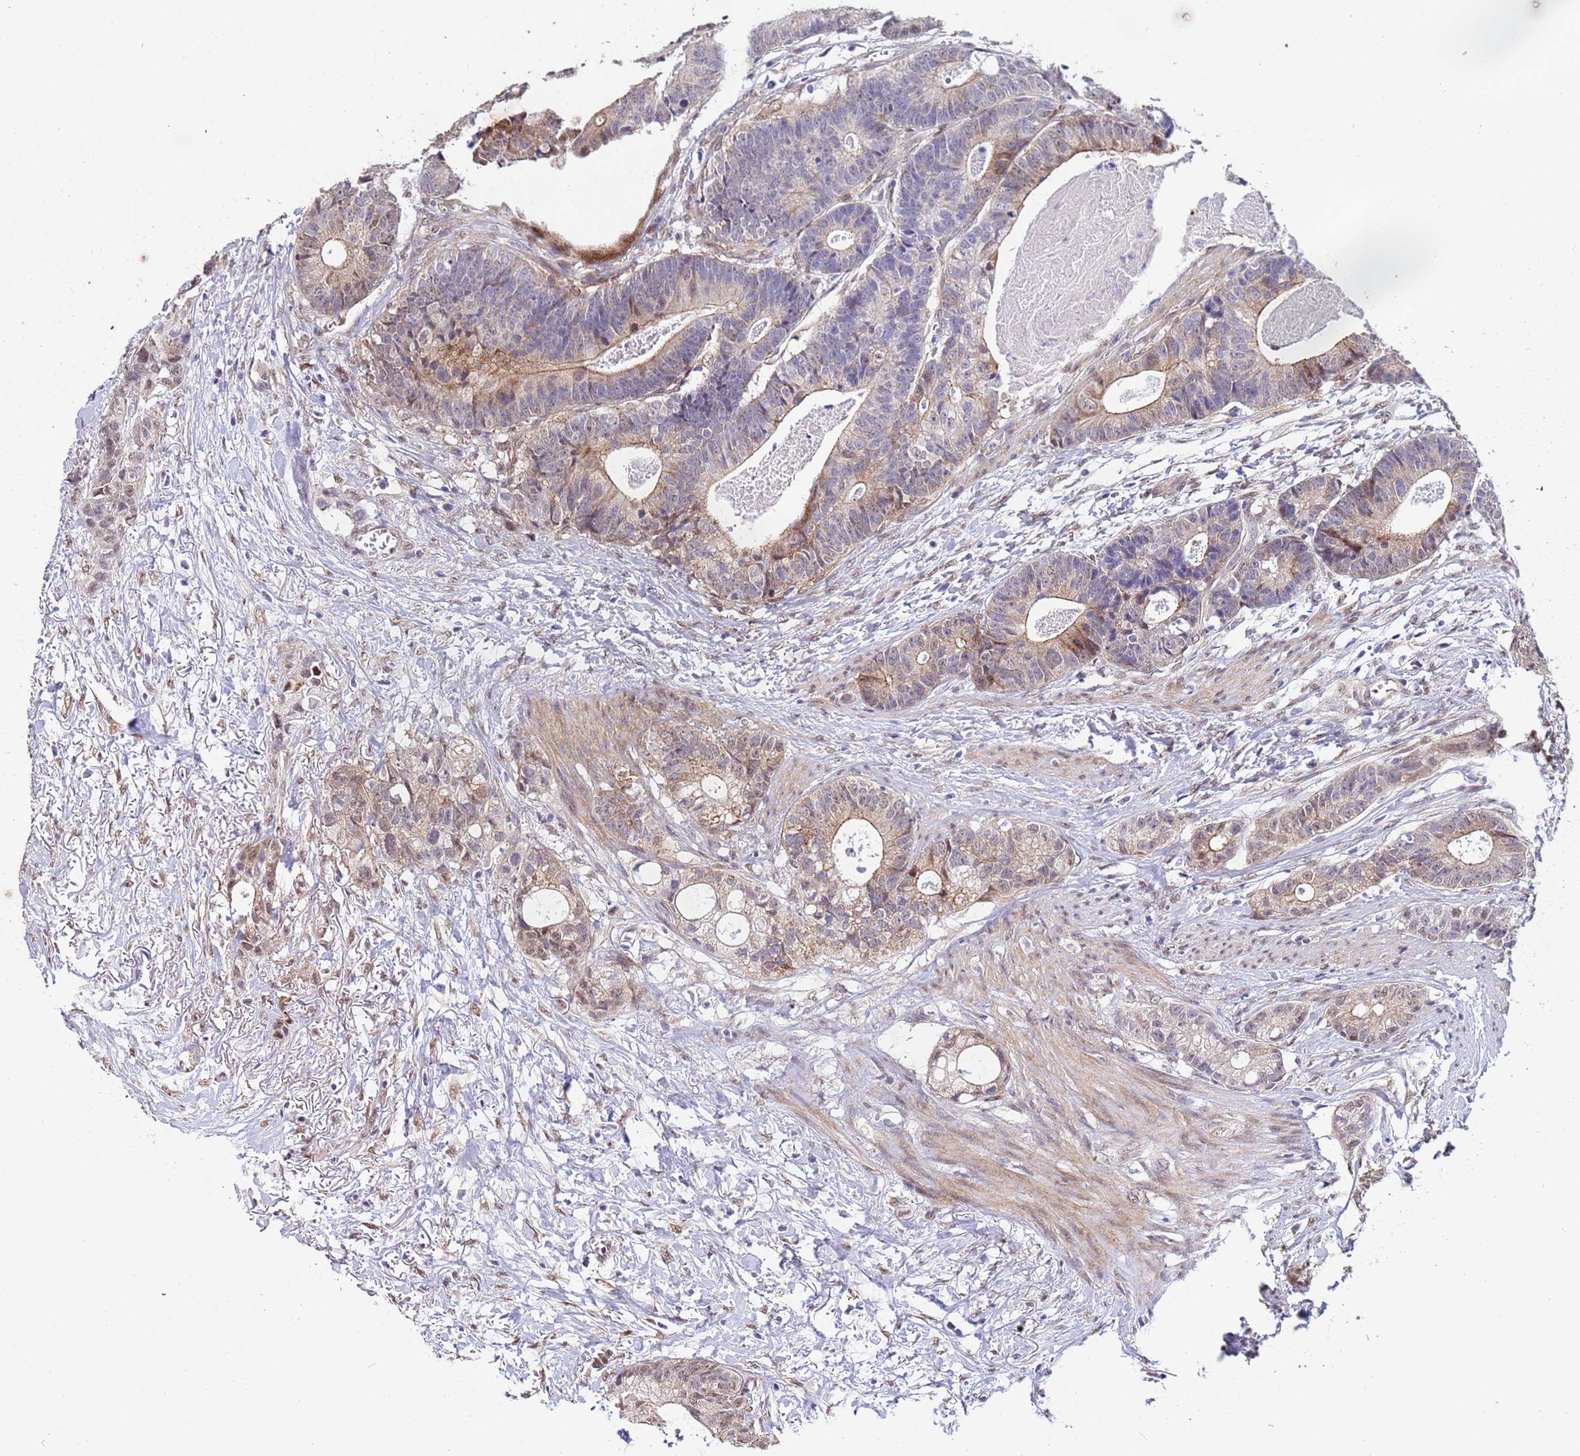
{"staining": {"intensity": "moderate", "quantity": "<25%", "location": "cytoplasmic/membranous"}, "tissue": "colorectal cancer", "cell_type": "Tumor cells", "image_type": "cancer", "snomed": [{"axis": "morphology", "description": "Adenocarcinoma, NOS"}, {"axis": "topography", "description": "Colon"}], "caption": "An image of adenocarcinoma (colorectal) stained for a protein shows moderate cytoplasmic/membranous brown staining in tumor cells.", "gene": "TRIP6", "patient": {"sex": "female", "age": 57}}